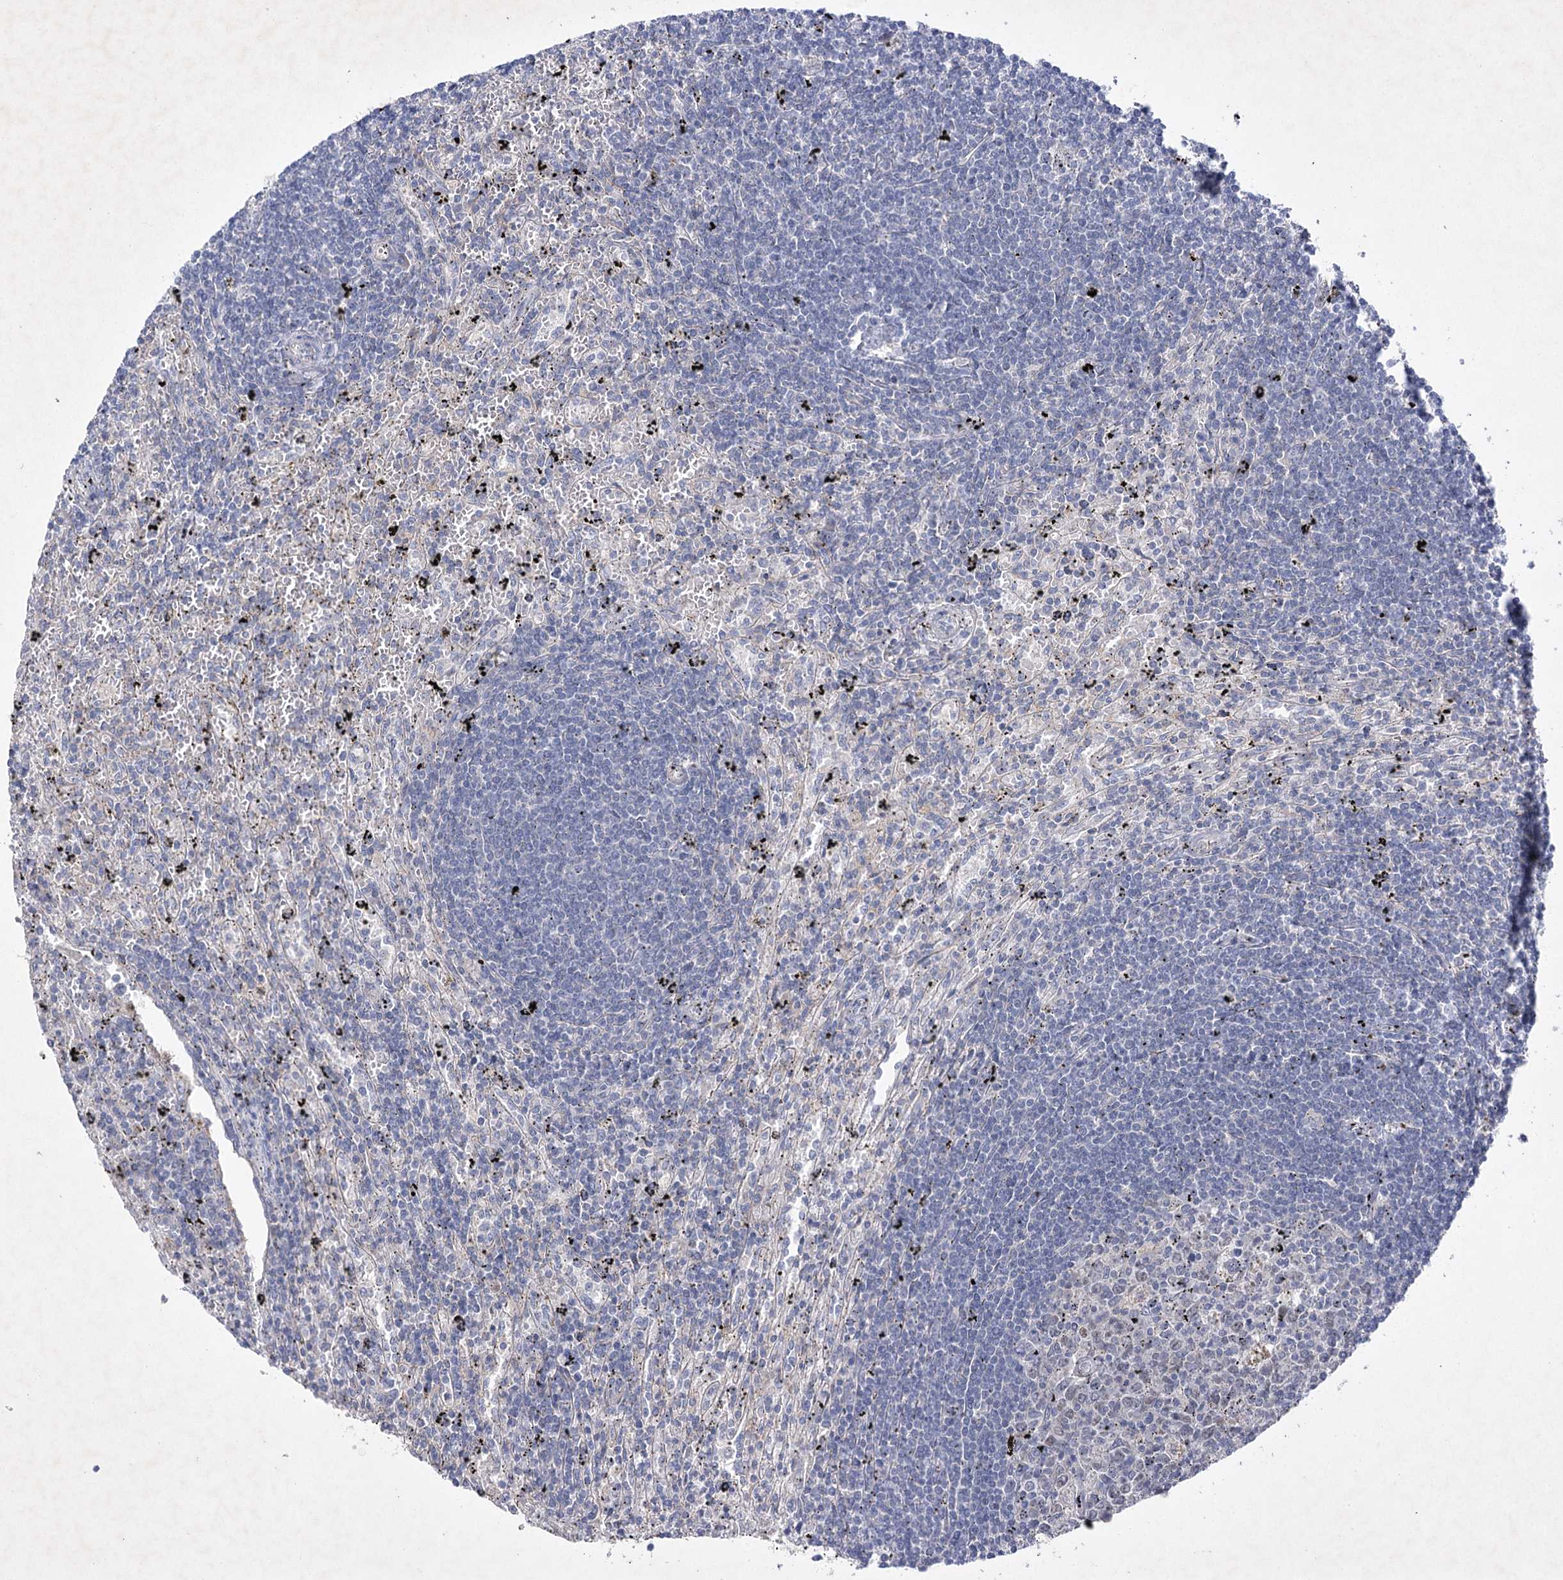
{"staining": {"intensity": "negative", "quantity": "none", "location": "none"}, "tissue": "lymphoma", "cell_type": "Tumor cells", "image_type": "cancer", "snomed": [{"axis": "morphology", "description": "Malignant lymphoma, non-Hodgkin's type, Low grade"}, {"axis": "topography", "description": "Spleen"}], "caption": "Immunohistochemistry of human lymphoma exhibits no positivity in tumor cells.", "gene": "COX15", "patient": {"sex": "male", "age": 76}}